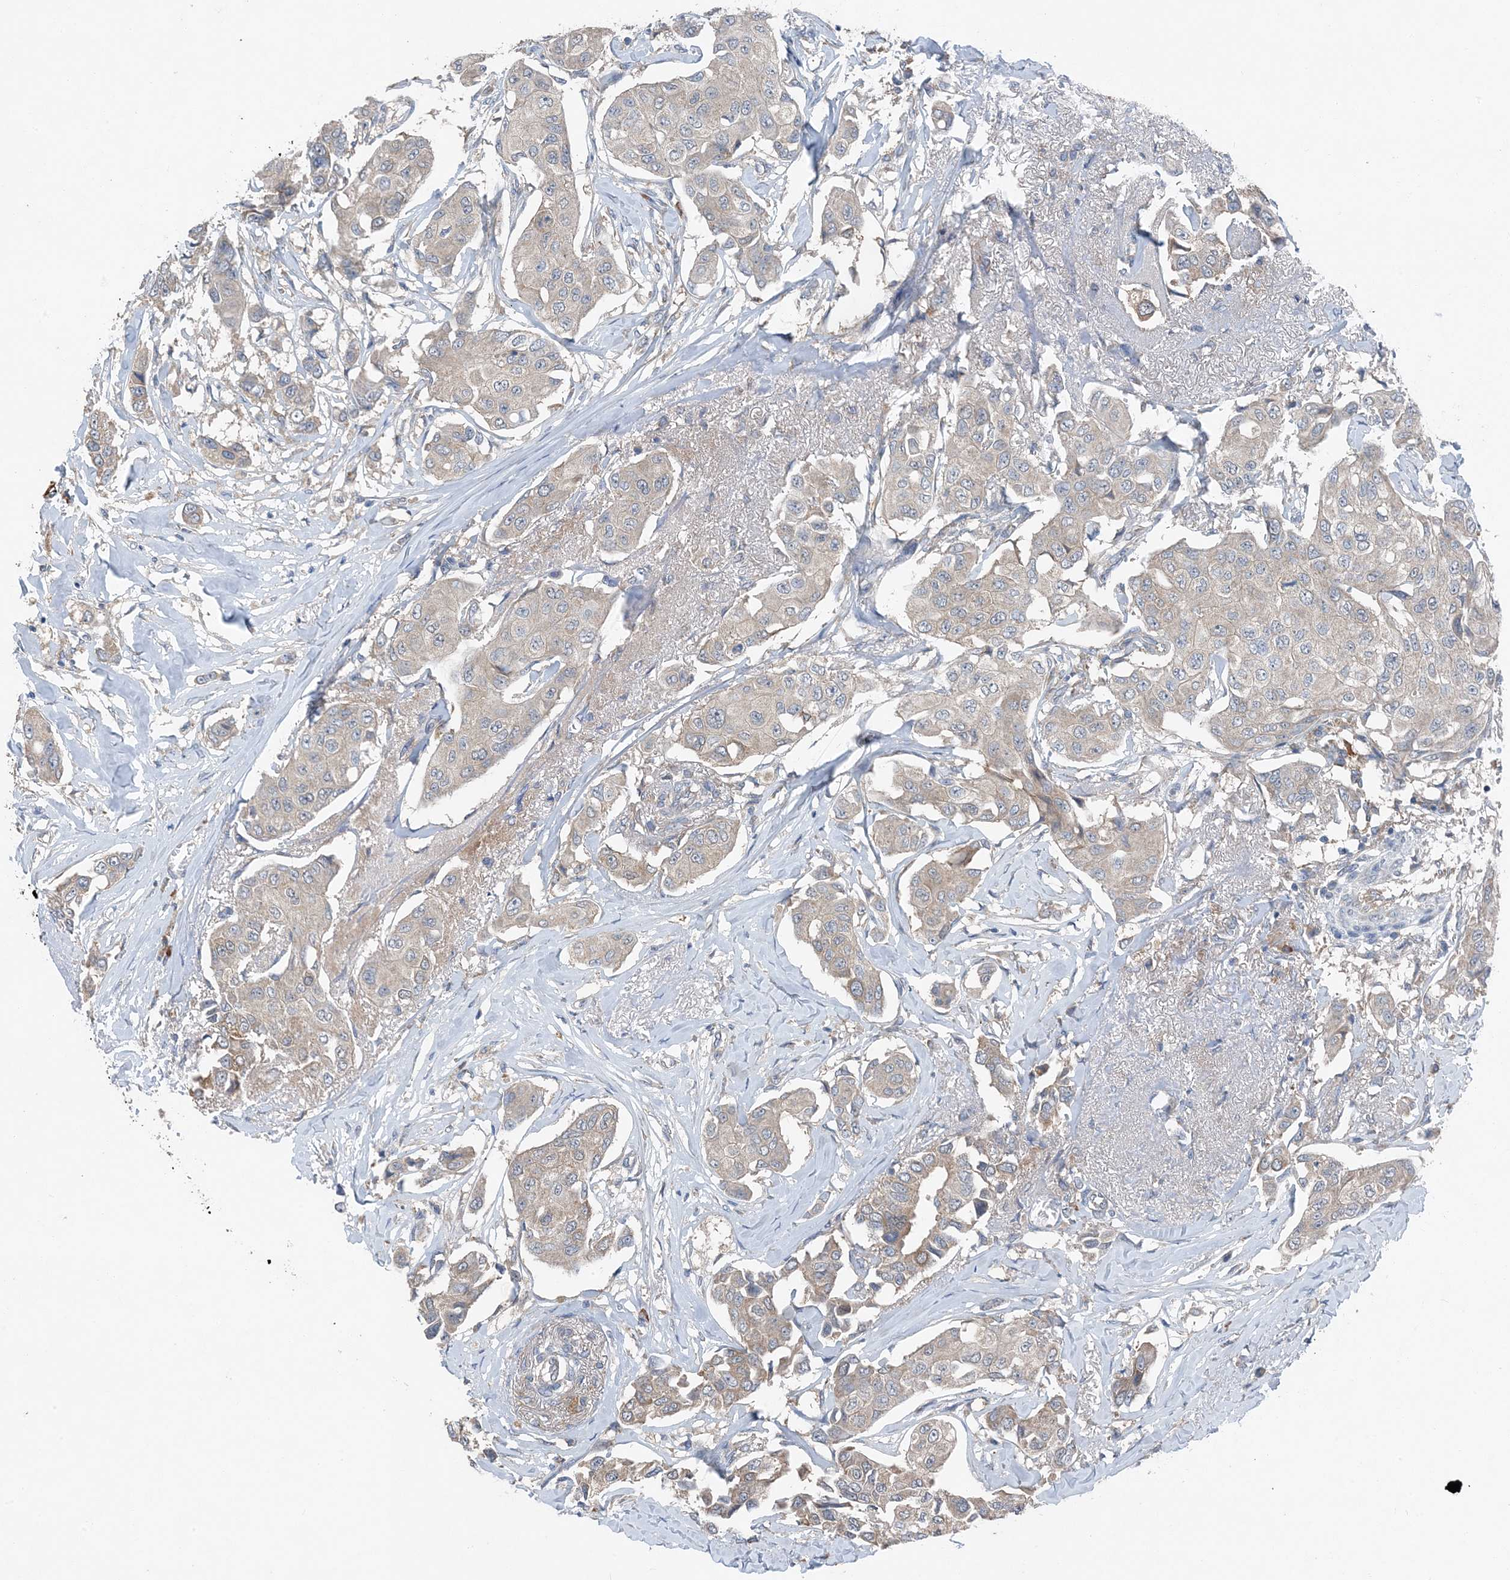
{"staining": {"intensity": "weak", "quantity": "<25%", "location": "cytoplasmic/membranous"}, "tissue": "breast cancer", "cell_type": "Tumor cells", "image_type": "cancer", "snomed": [{"axis": "morphology", "description": "Duct carcinoma"}, {"axis": "topography", "description": "Breast"}], "caption": "The micrograph exhibits no staining of tumor cells in breast invasive ductal carcinoma.", "gene": "DHX30", "patient": {"sex": "female", "age": 80}}